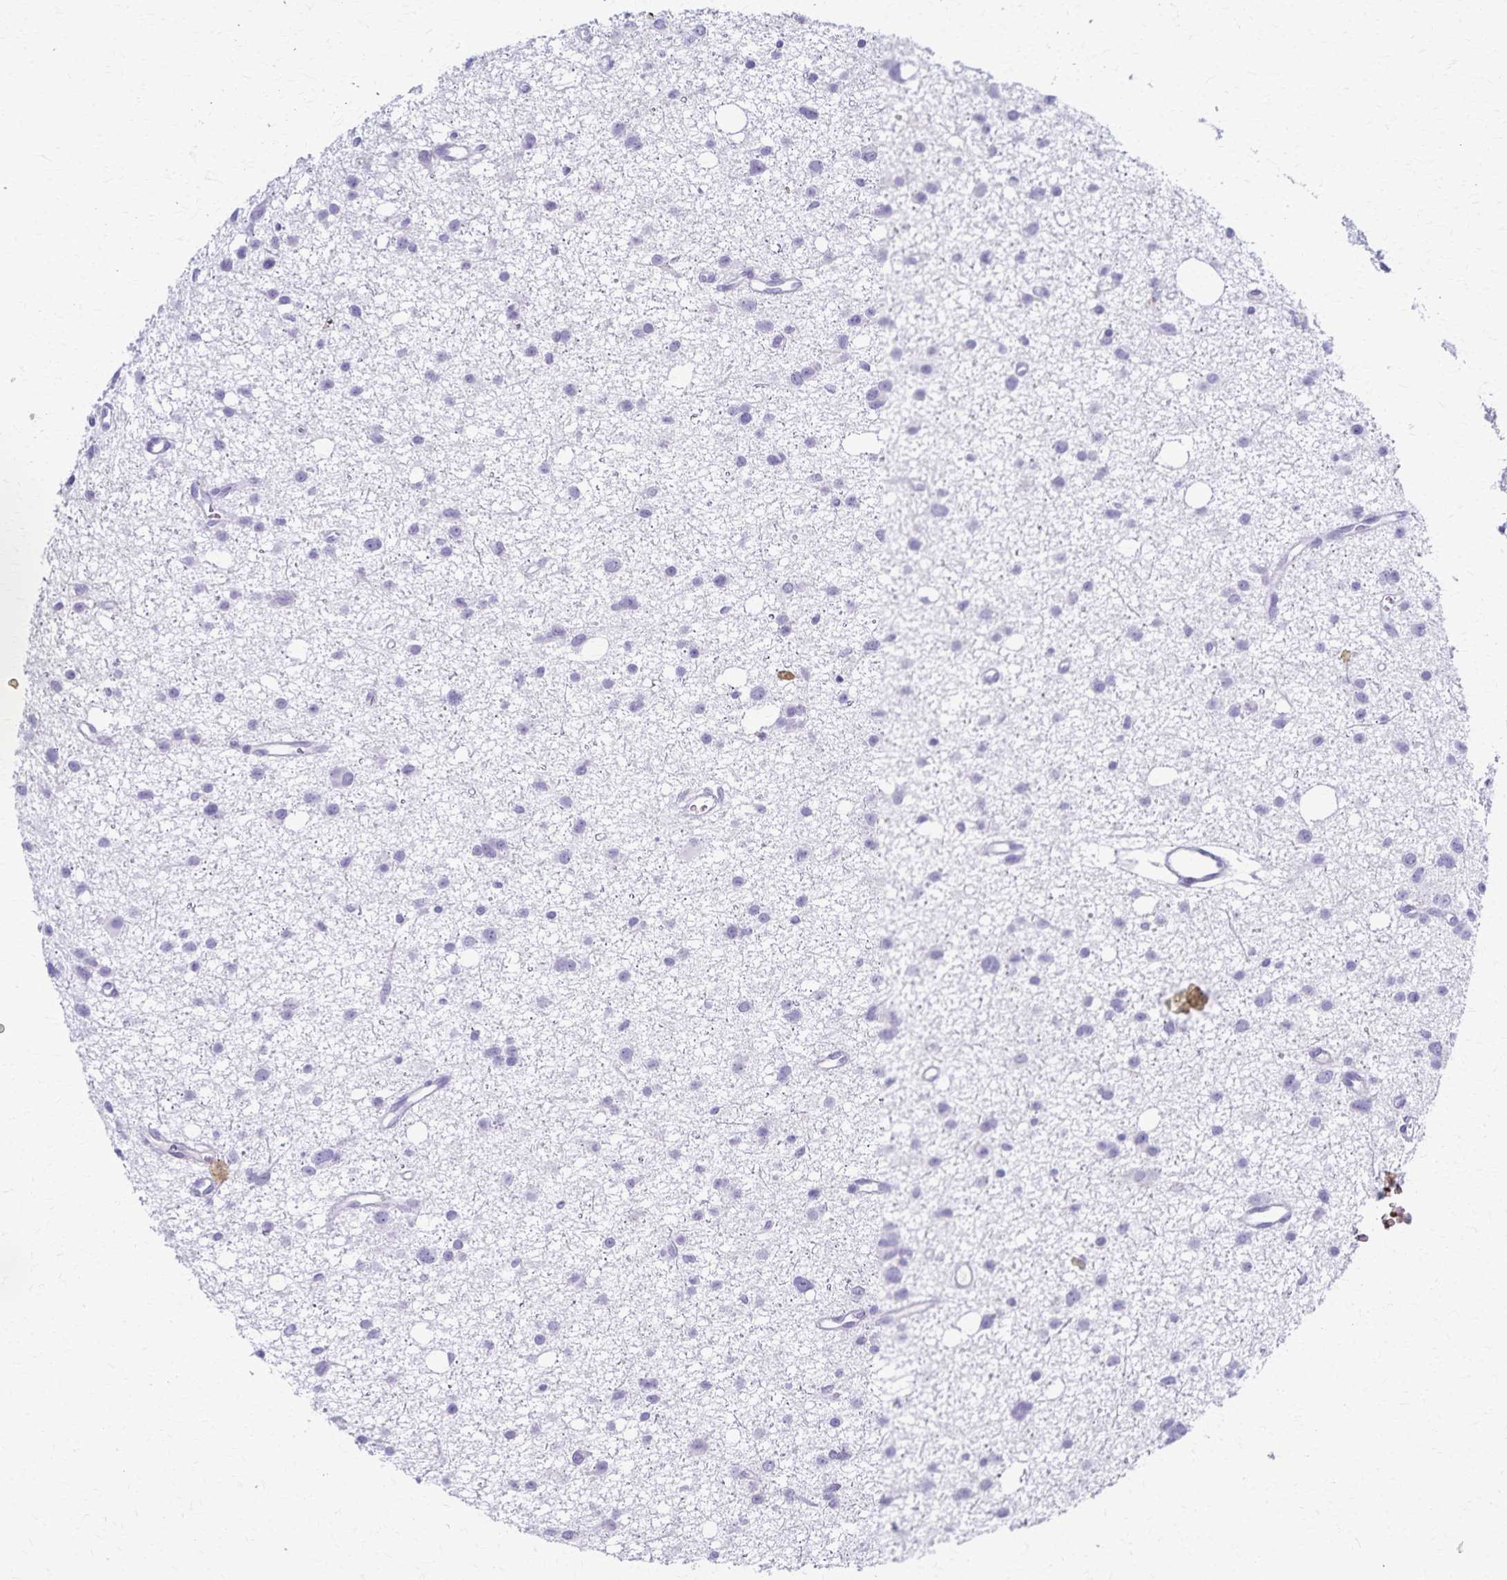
{"staining": {"intensity": "negative", "quantity": "none", "location": "none"}, "tissue": "glioma", "cell_type": "Tumor cells", "image_type": "cancer", "snomed": [{"axis": "morphology", "description": "Glioma, malignant, High grade"}, {"axis": "topography", "description": "Brain"}], "caption": "Glioma was stained to show a protein in brown. There is no significant staining in tumor cells. (Immunohistochemistry (ihc), brightfield microscopy, high magnification).", "gene": "TMEM60", "patient": {"sex": "male", "age": 23}}